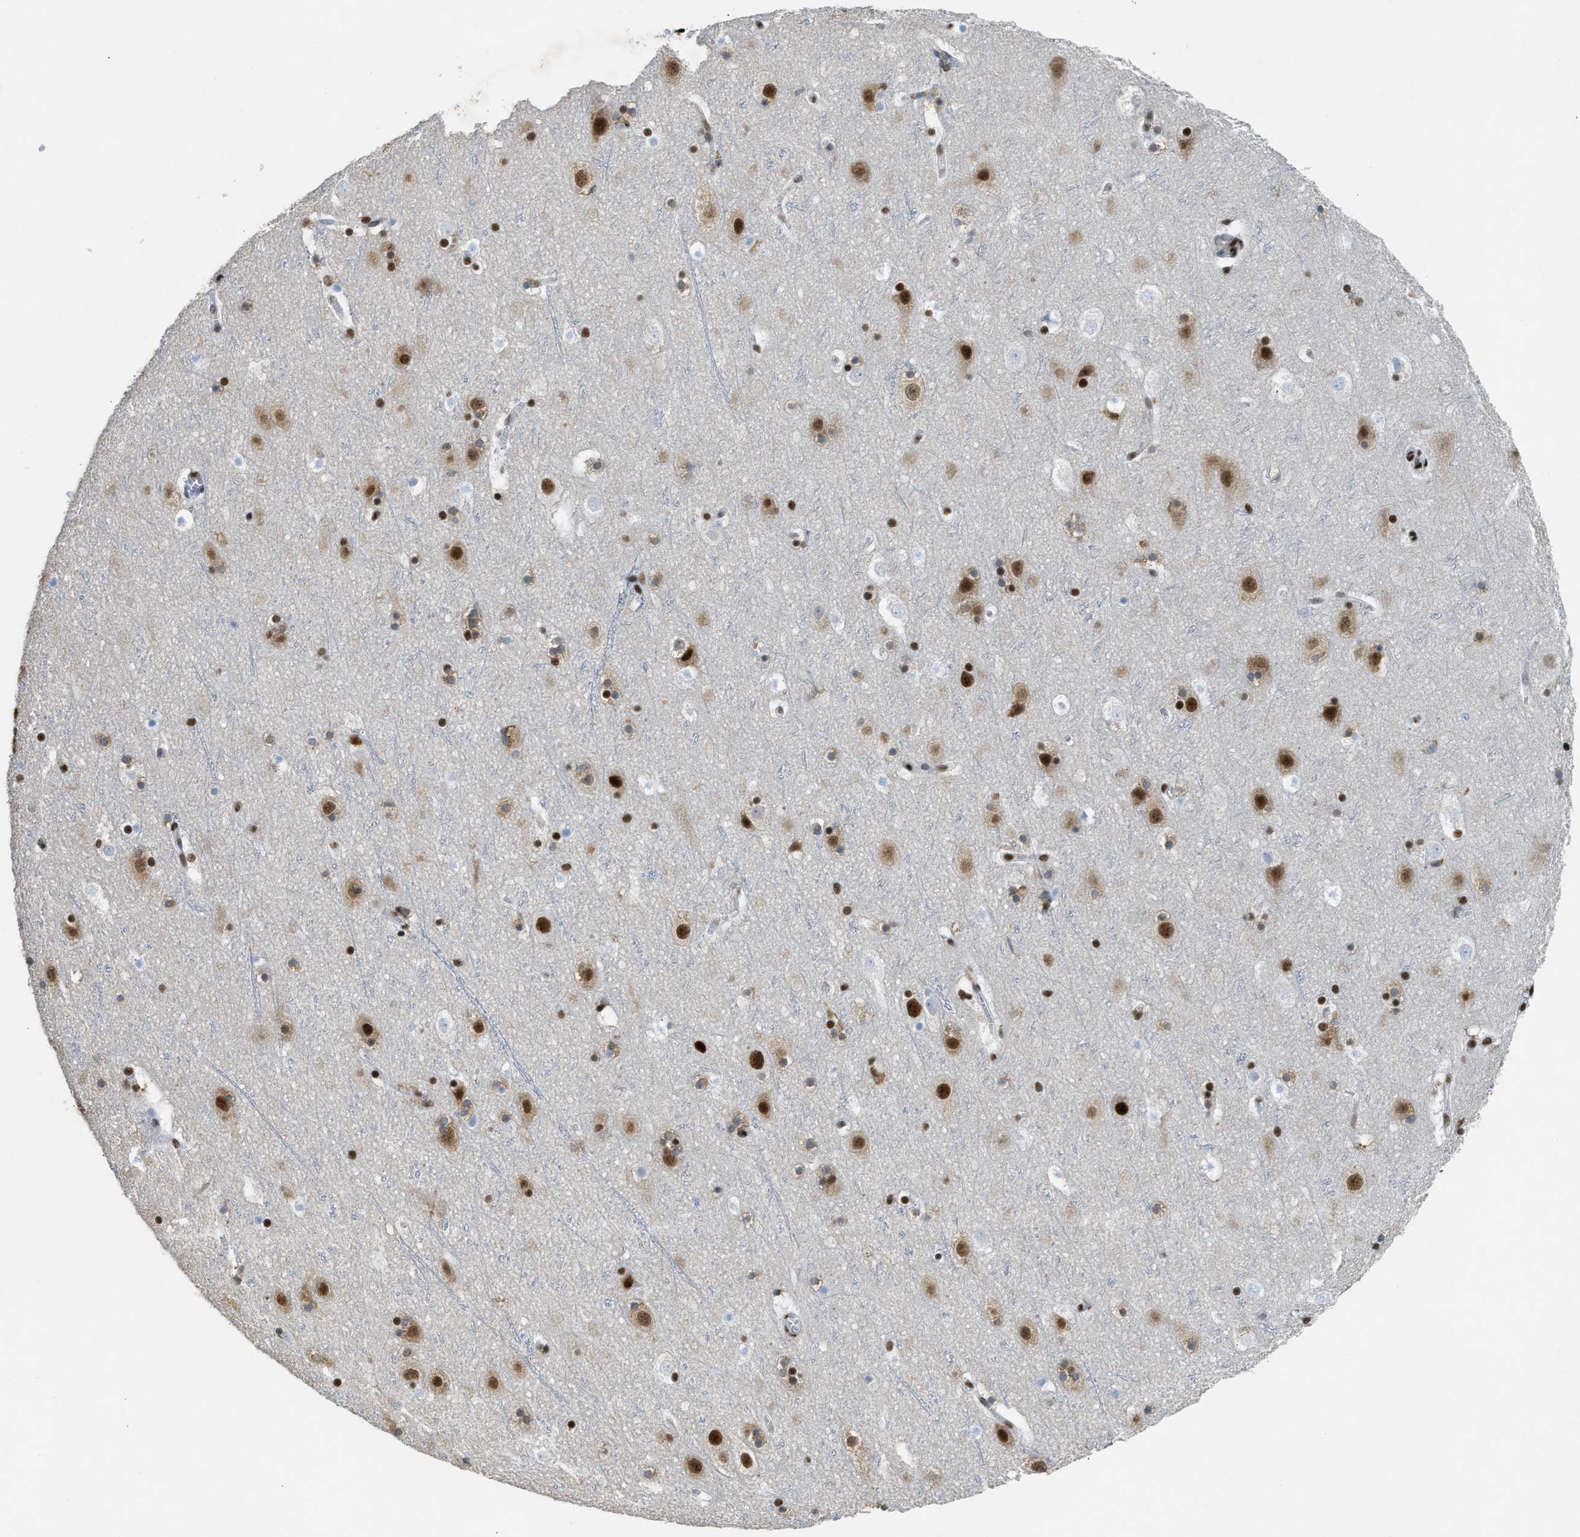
{"staining": {"intensity": "moderate", "quantity": ">75%", "location": "nuclear"}, "tissue": "cerebral cortex", "cell_type": "Endothelial cells", "image_type": "normal", "snomed": [{"axis": "morphology", "description": "Normal tissue, NOS"}, {"axis": "topography", "description": "Cerebral cortex"}], "caption": "Approximately >75% of endothelial cells in benign cerebral cortex demonstrate moderate nuclear protein expression as visualized by brown immunohistochemical staining.", "gene": "SCAF4", "patient": {"sex": "male", "age": 45}}